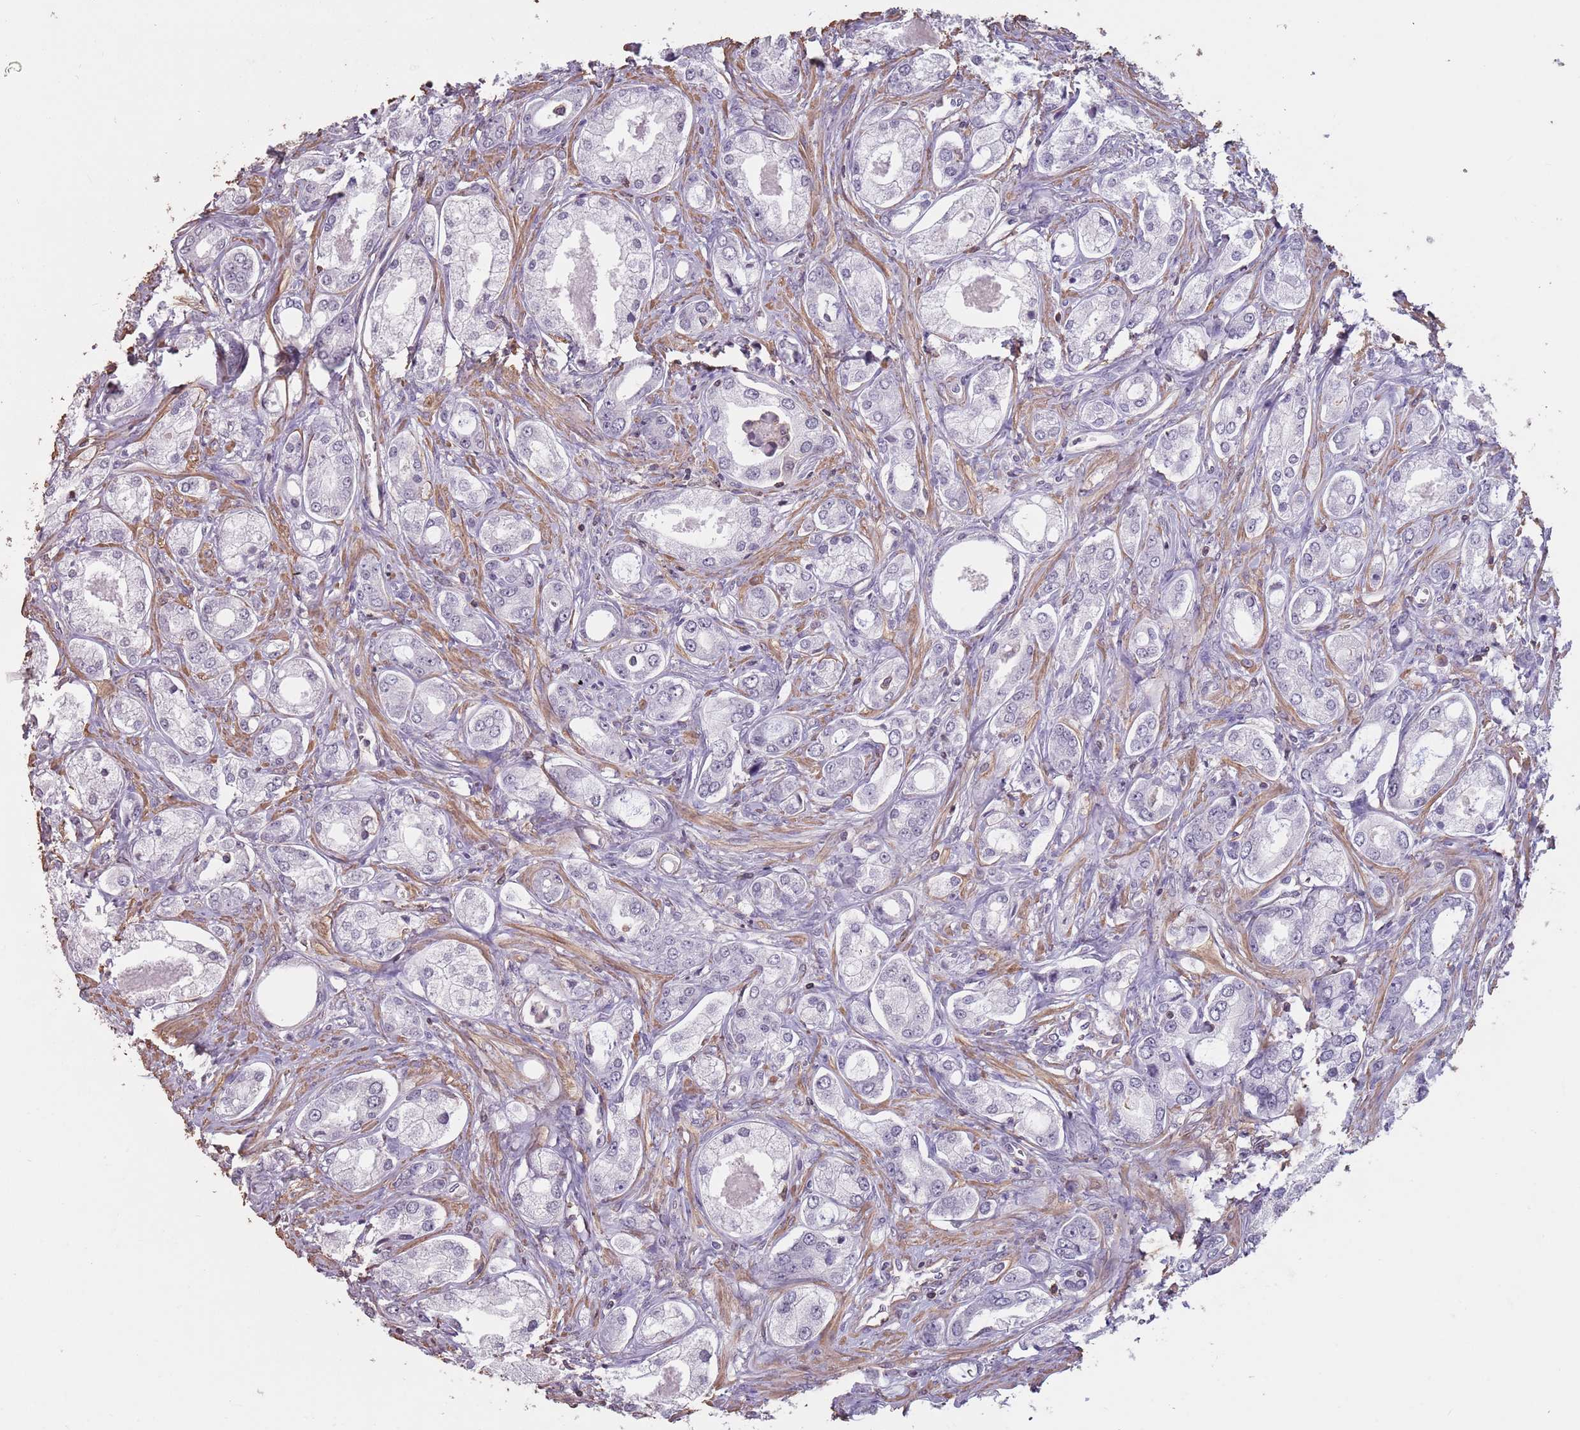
{"staining": {"intensity": "negative", "quantity": "none", "location": "none"}, "tissue": "prostate cancer", "cell_type": "Tumor cells", "image_type": "cancer", "snomed": [{"axis": "morphology", "description": "Adenocarcinoma, Low grade"}, {"axis": "topography", "description": "Prostate"}], "caption": "Immunohistochemical staining of human adenocarcinoma (low-grade) (prostate) displays no significant positivity in tumor cells.", "gene": "SUN5", "patient": {"sex": "male", "age": 68}}